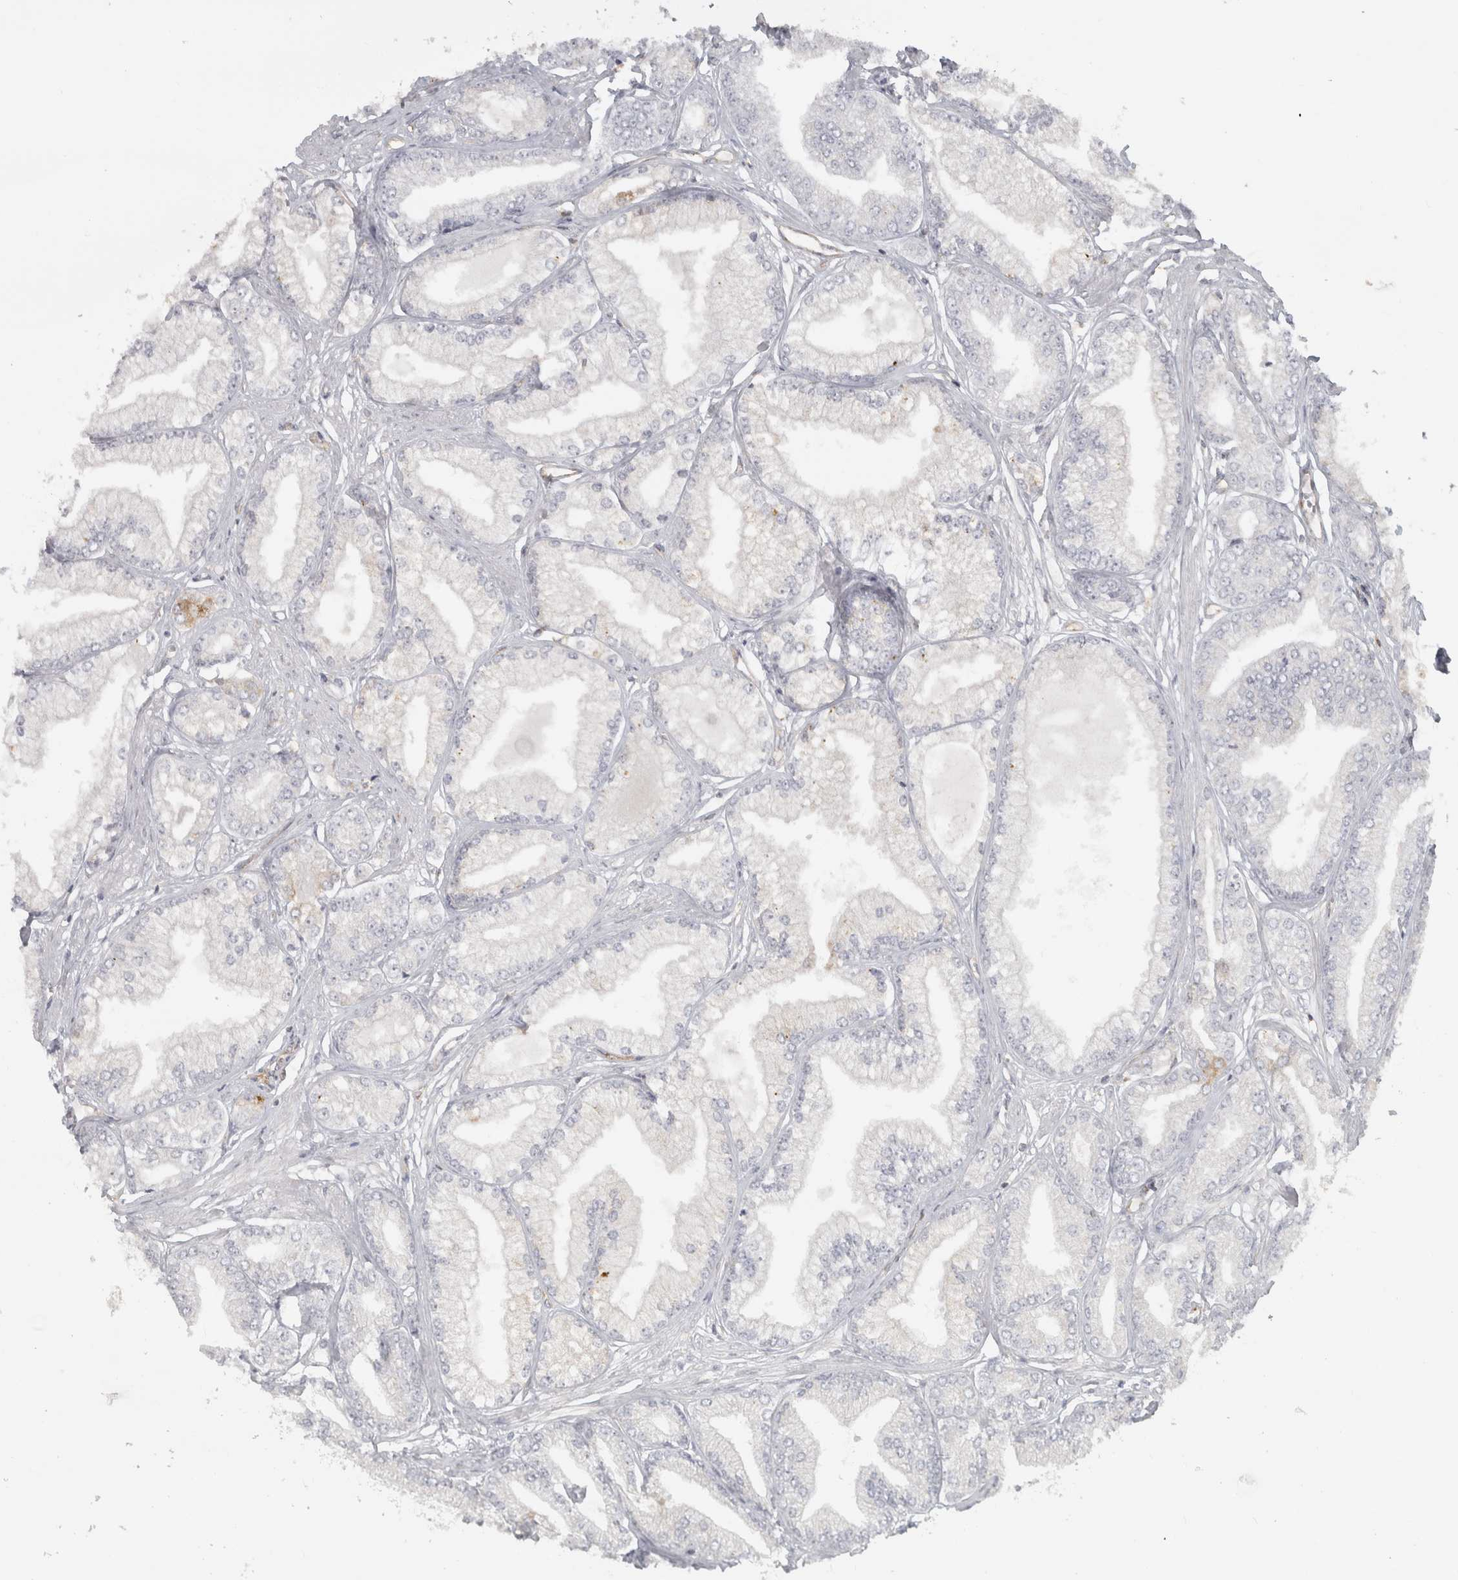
{"staining": {"intensity": "negative", "quantity": "none", "location": "none"}, "tissue": "prostate cancer", "cell_type": "Tumor cells", "image_type": "cancer", "snomed": [{"axis": "morphology", "description": "Adenocarcinoma, Low grade"}, {"axis": "topography", "description": "Prostate"}], "caption": "Tumor cells show no significant staining in prostate adenocarcinoma (low-grade). (DAB immunohistochemistry with hematoxylin counter stain).", "gene": "HLA-E", "patient": {"sex": "male", "age": 52}}